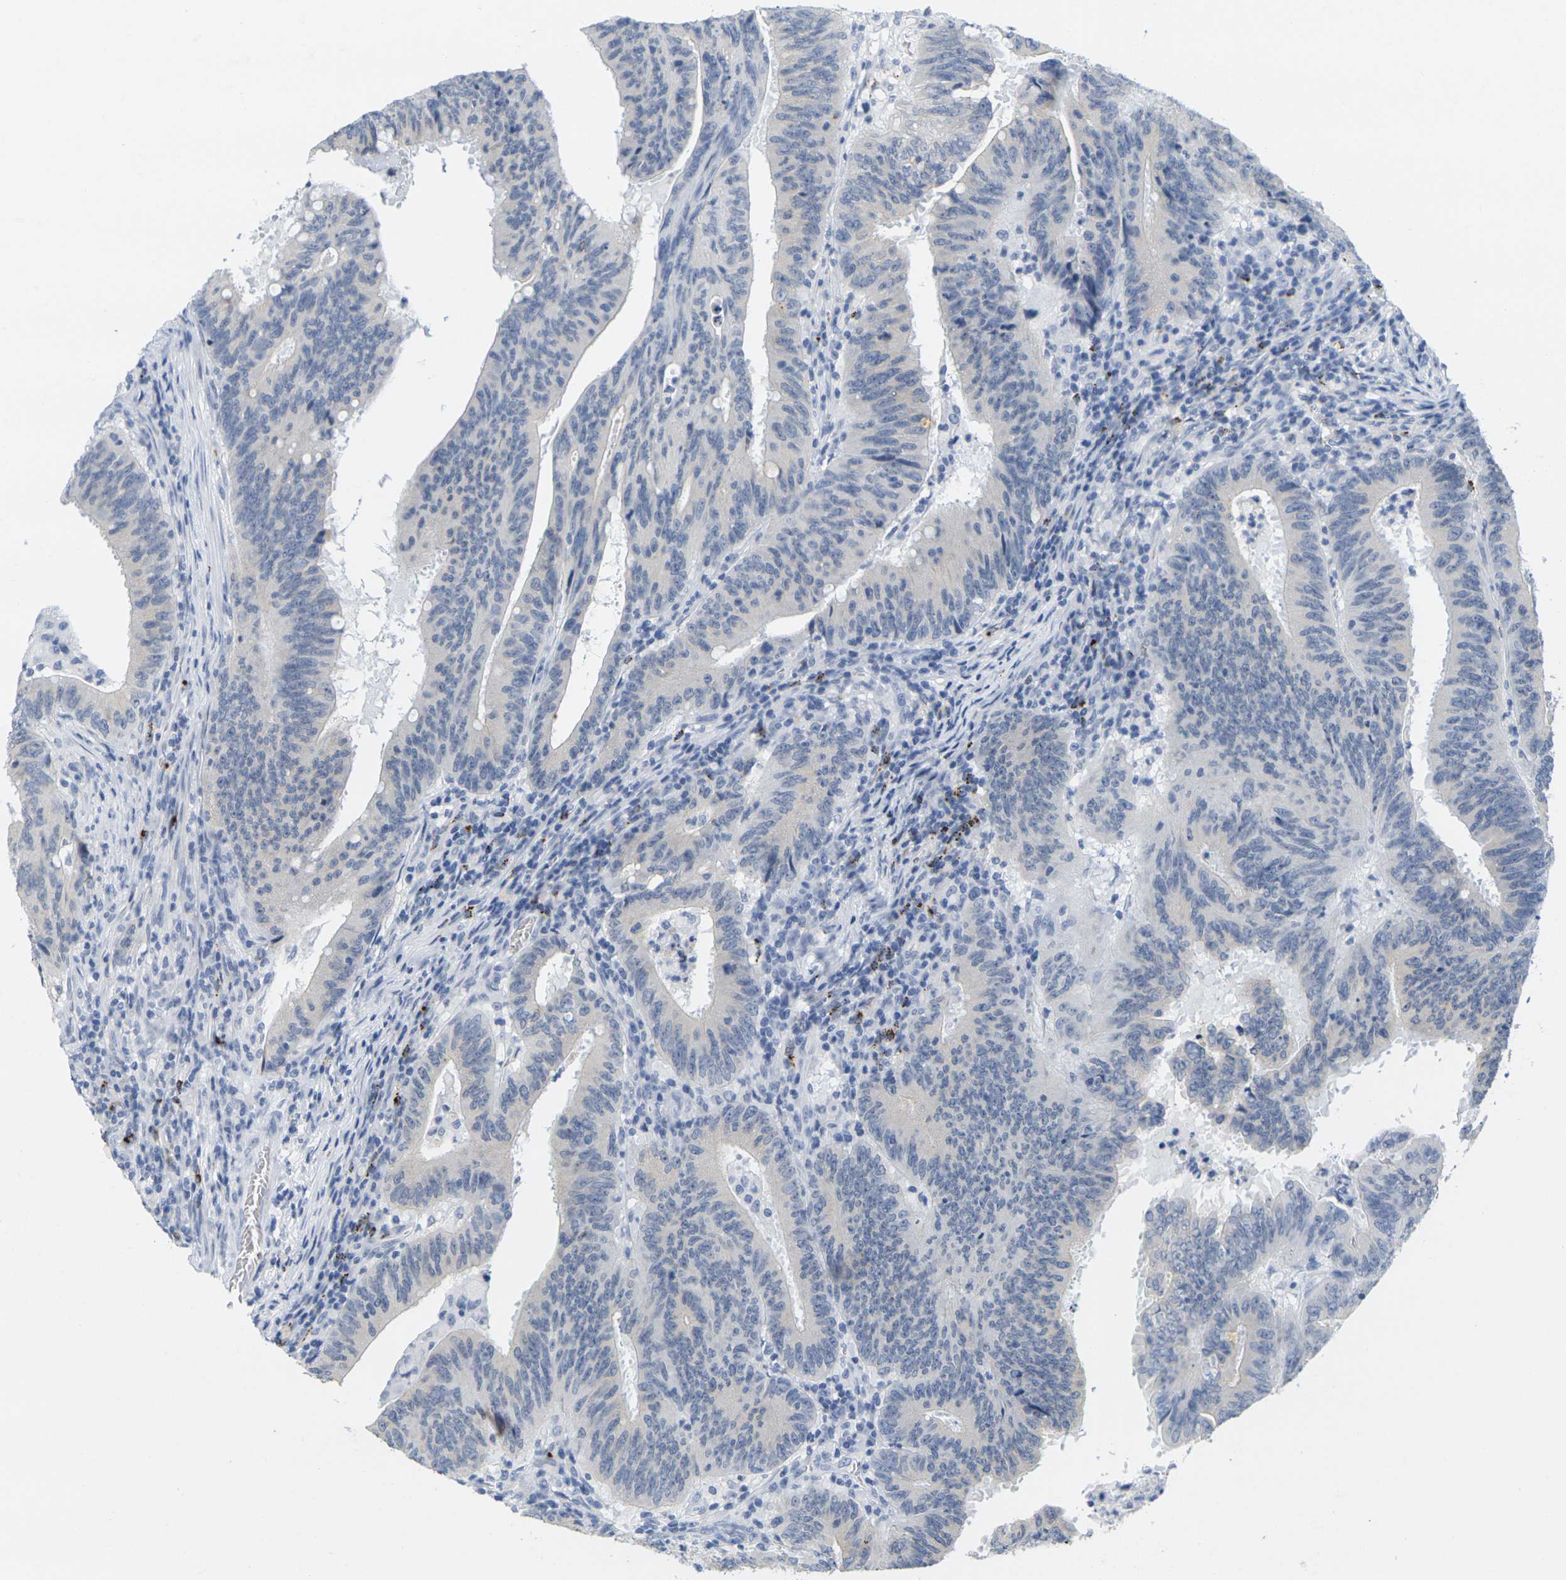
{"staining": {"intensity": "moderate", "quantity": "<25%", "location": "cytoplasmic/membranous"}, "tissue": "colorectal cancer", "cell_type": "Tumor cells", "image_type": "cancer", "snomed": [{"axis": "morphology", "description": "Adenocarcinoma, NOS"}, {"axis": "topography", "description": "Colon"}], "caption": "The histopathology image shows a brown stain indicating the presence of a protein in the cytoplasmic/membranous of tumor cells in colorectal cancer.", "gene": "HLA-DOB", "patient": {"sex": "male", "age": 45}}